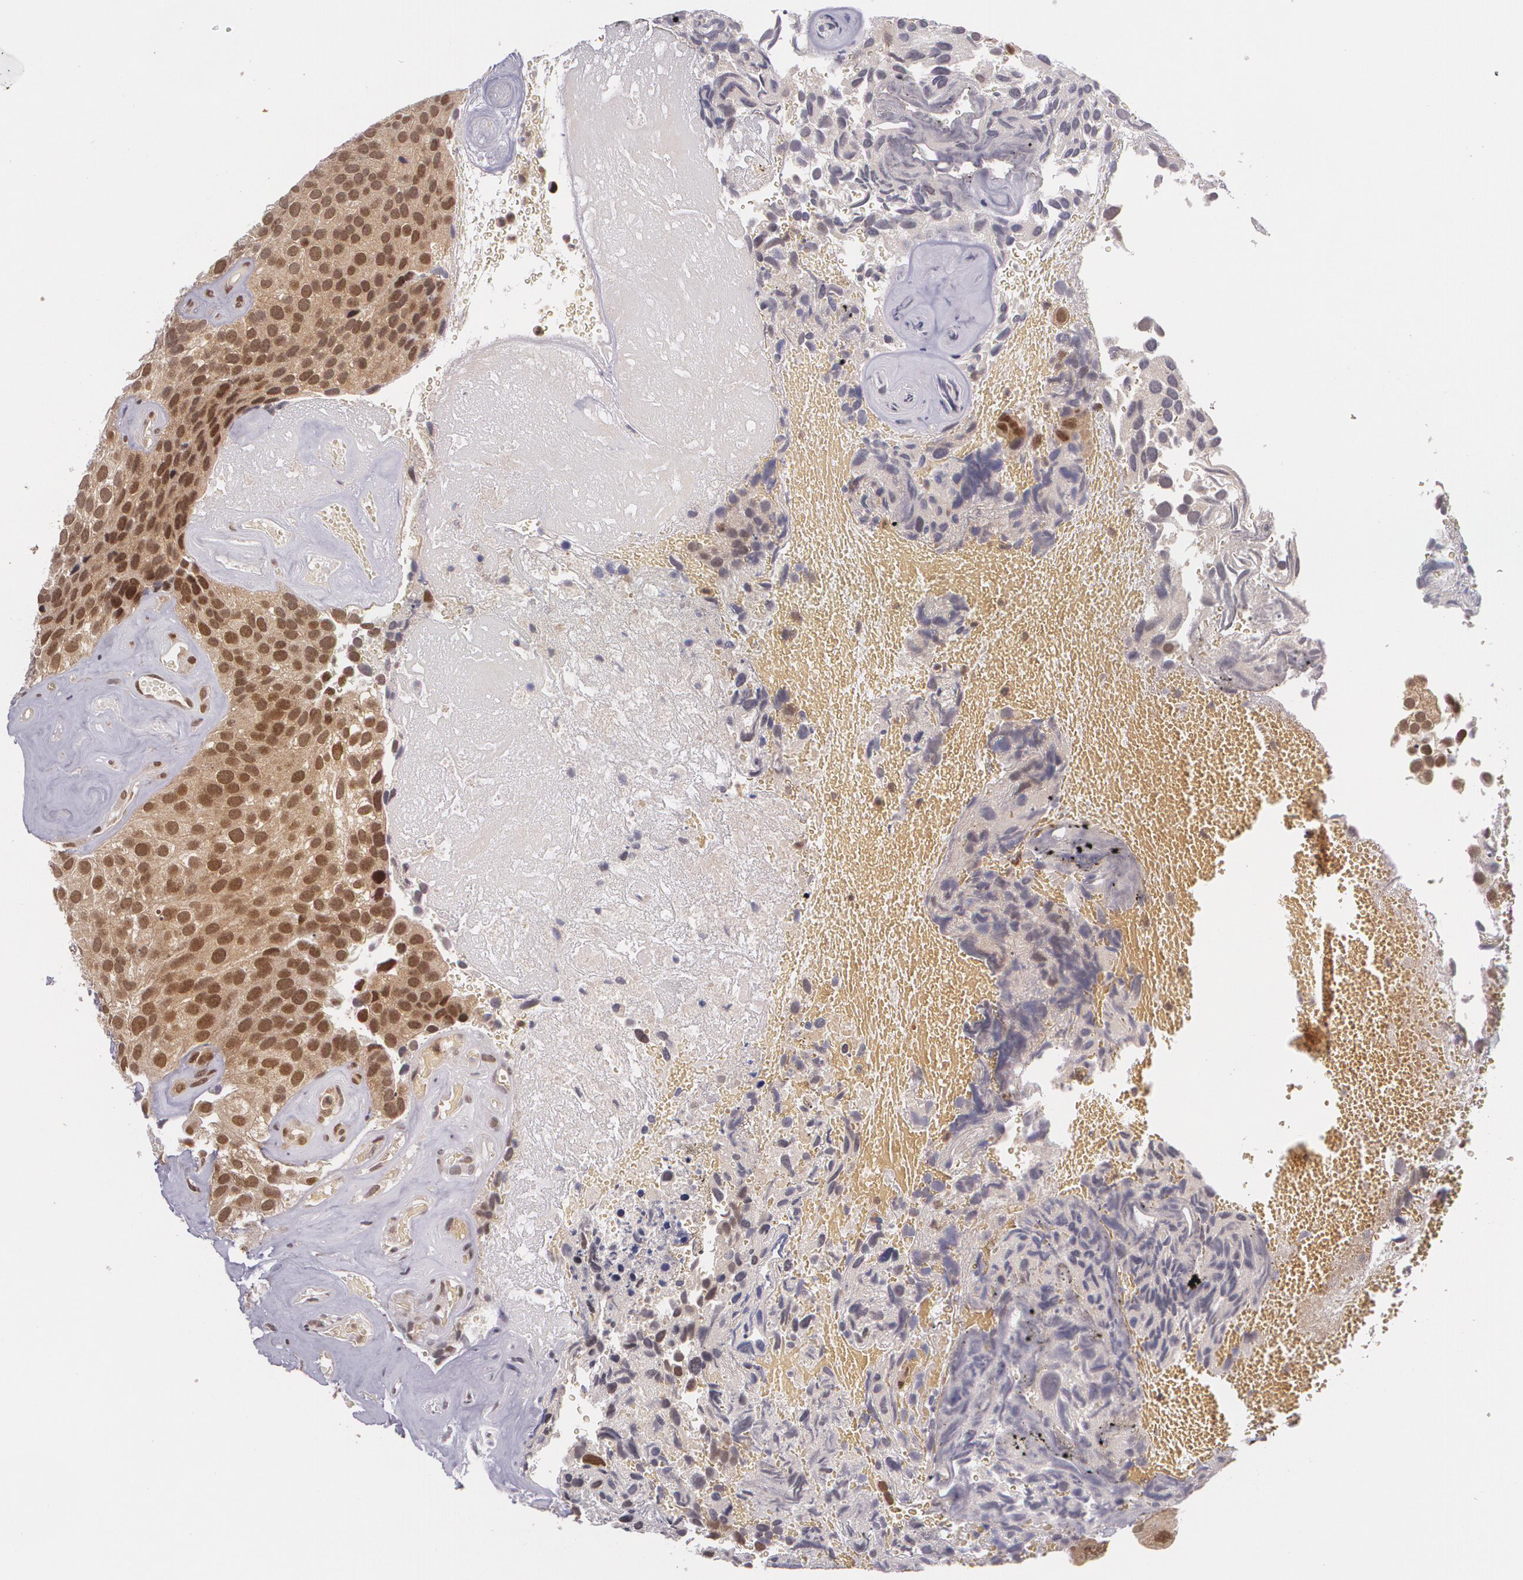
{"staining": {"intensity": "moderate", "quantity": "25%-75%", "location": "cytoplasmic/membranous,nuclear"}, "tissue": "urothelial cancer", "cell_type": "Tumor cells", "image_type": "cancer", "snomed": [{"axis": "morphology", "description": "Urothelial carcinoma, High grade"}, {"axis": "topography", "description": "Urinary bladder"}], "caption": "Urothelial carcinoma (high-grade) was stained to show a protein in brown. There is medium levels of moderate cytoplasmic/membranous and nuclear staining in about 25%-75% of tumor cells. (DAB (3,3'-diaminobenzidine) IHC, brown staining for protein, blue staining for nuclei).", "gene": "CUL2", "patient": {"sex": "male", "age": 72}}